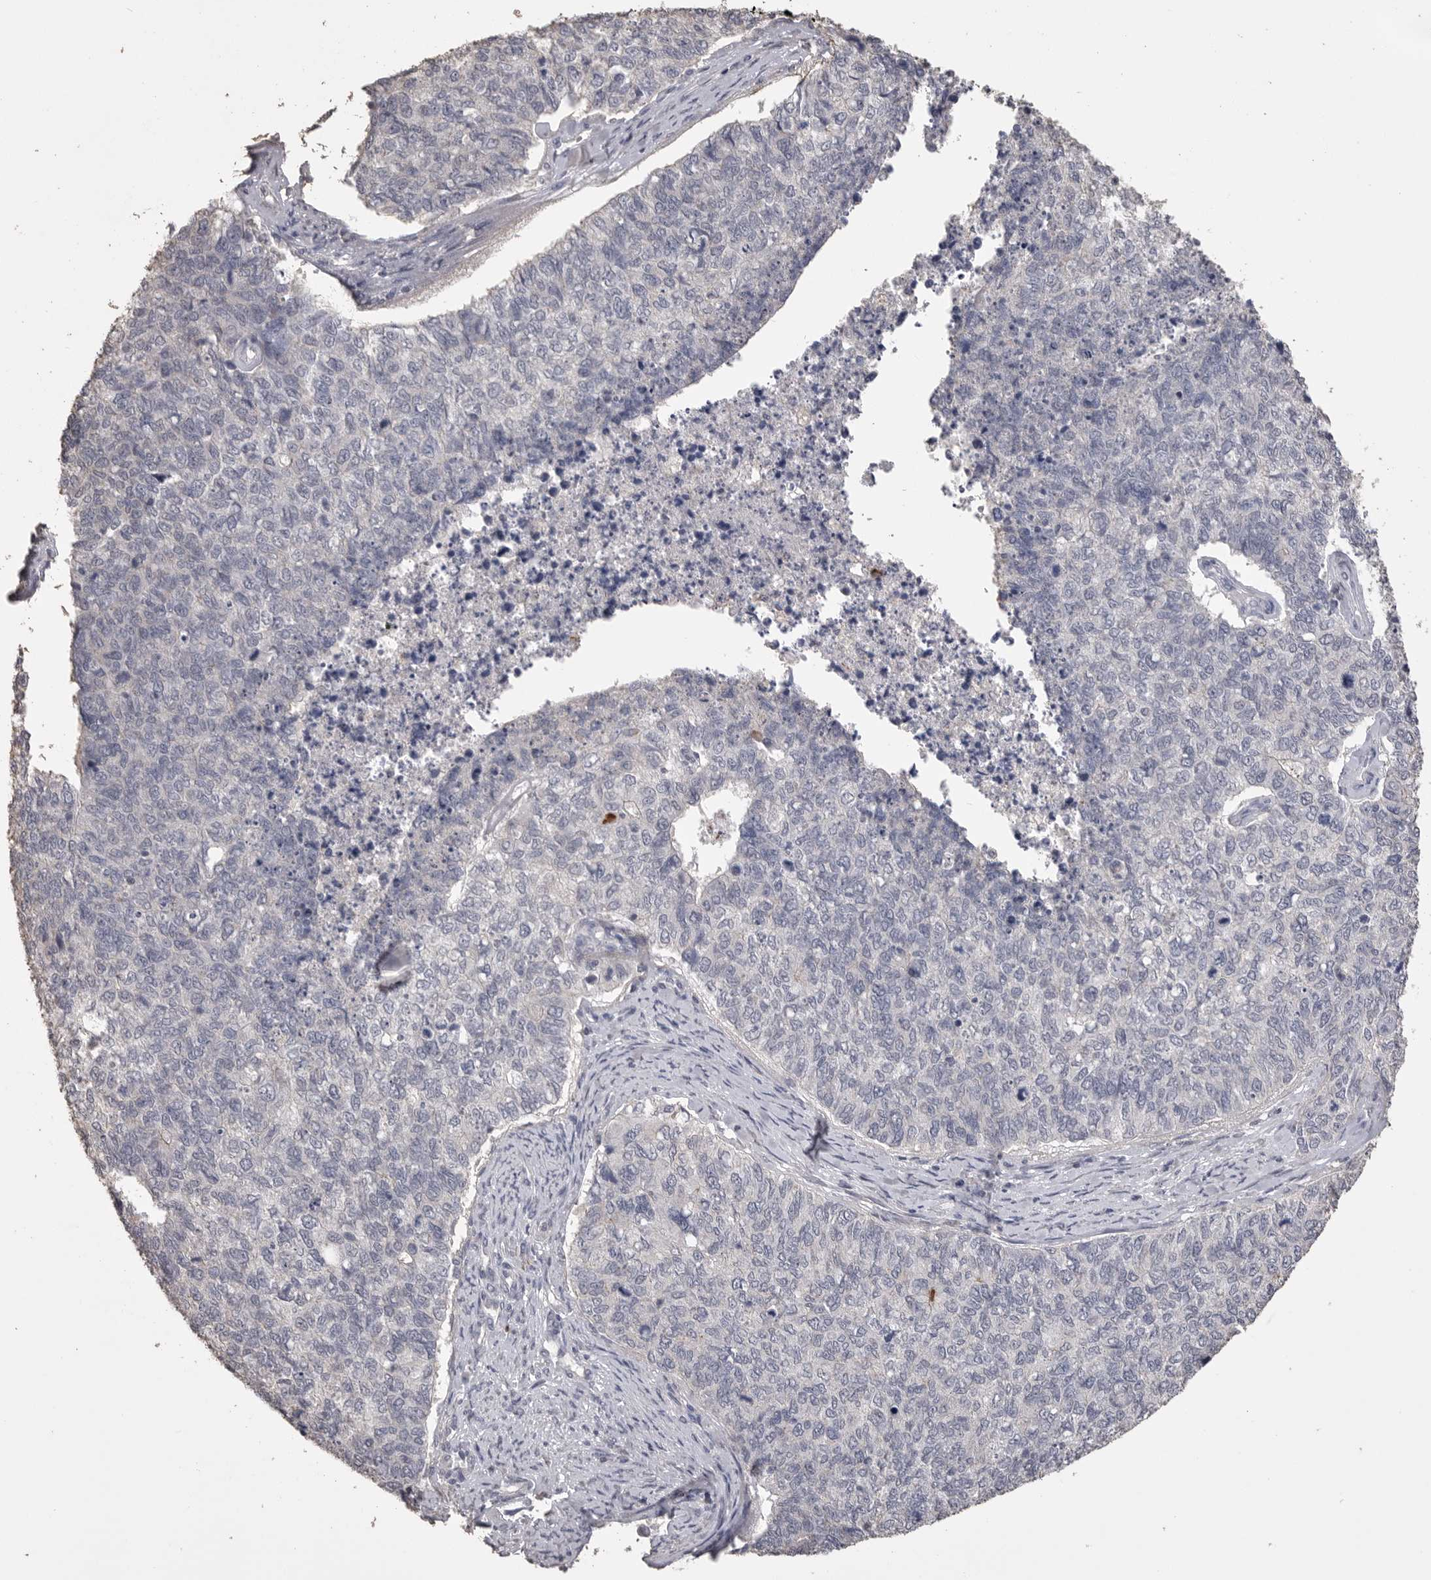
{"staining": {"intensity": "negative", "quantity": "none", "location": "none"}, "tissue": "cervical cancer", "cell_type": "Tumor cells", "image_type": "cancer", "snomed": [{"axis": "morphology", "description": "Squamous cell carcinoma, NOS"}, {"axis": "topography", "description": "Cervix"}], "caption": "This is a histopathology image of immunohistochemistry (IHC) staining of cervical squamous cell carcinoma, which shows no expression in tumor cells.", "gene": "MMP7", "patient": {"sex": "female", "age": 63}}